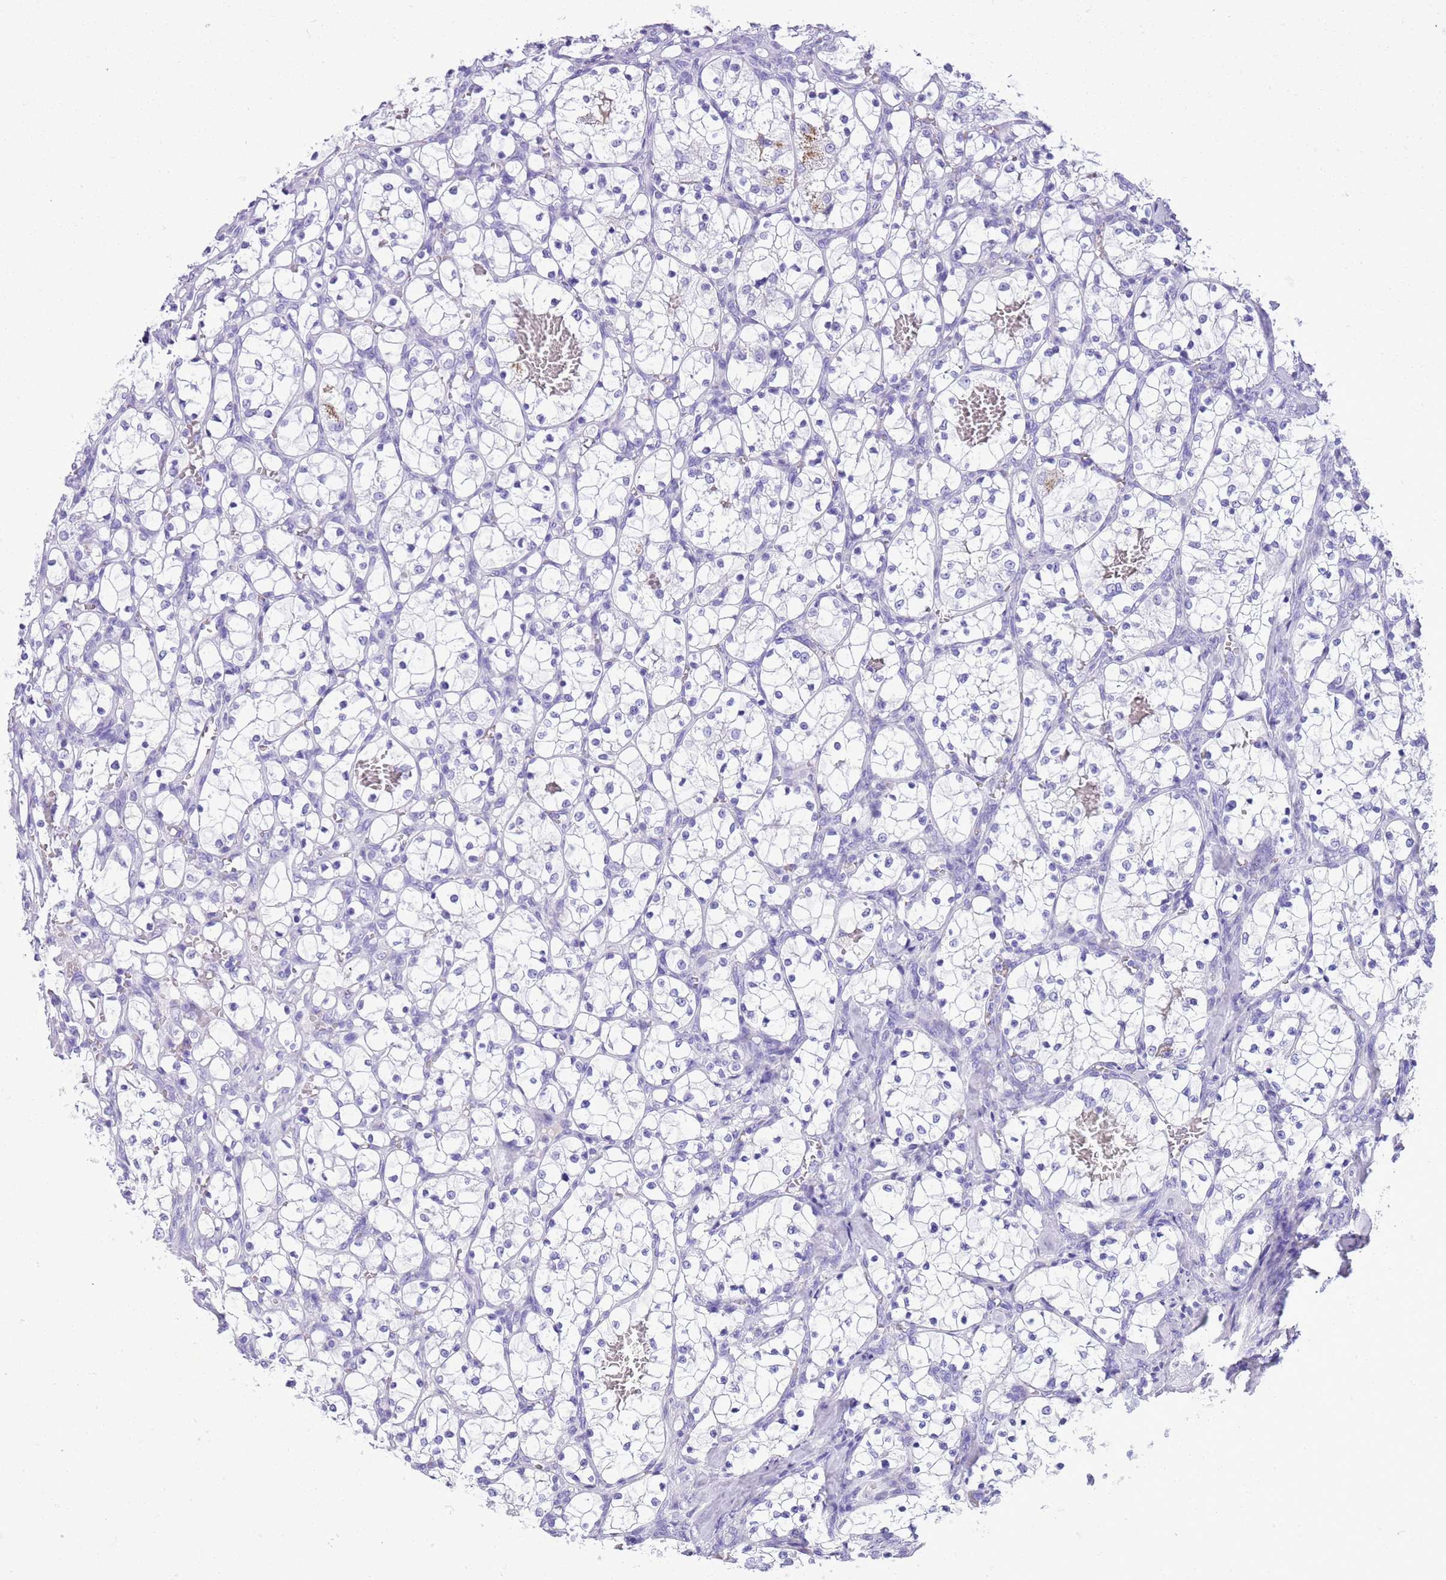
{"staining": {"intensity": "negative", "quantity": "none", "location": "none"}, "tissue": "renal cancer", "cell_type": "Tumor cells", "image_type": "cancer", "snomed": [{"axis": "morphology", "description": "Adenocarcinoma, NOS"}, {"axis": "topography", "description": "Kidney"}], "caption": "Protein analysis of renal cancer (adenocarcinoma) demonstrates no significant expression in tumor cells. (Brightfield microscopy of DAB IHC at high magnification).", "gene": "TBC1D10B", "patient": {"sex": "female", "age": 69}}